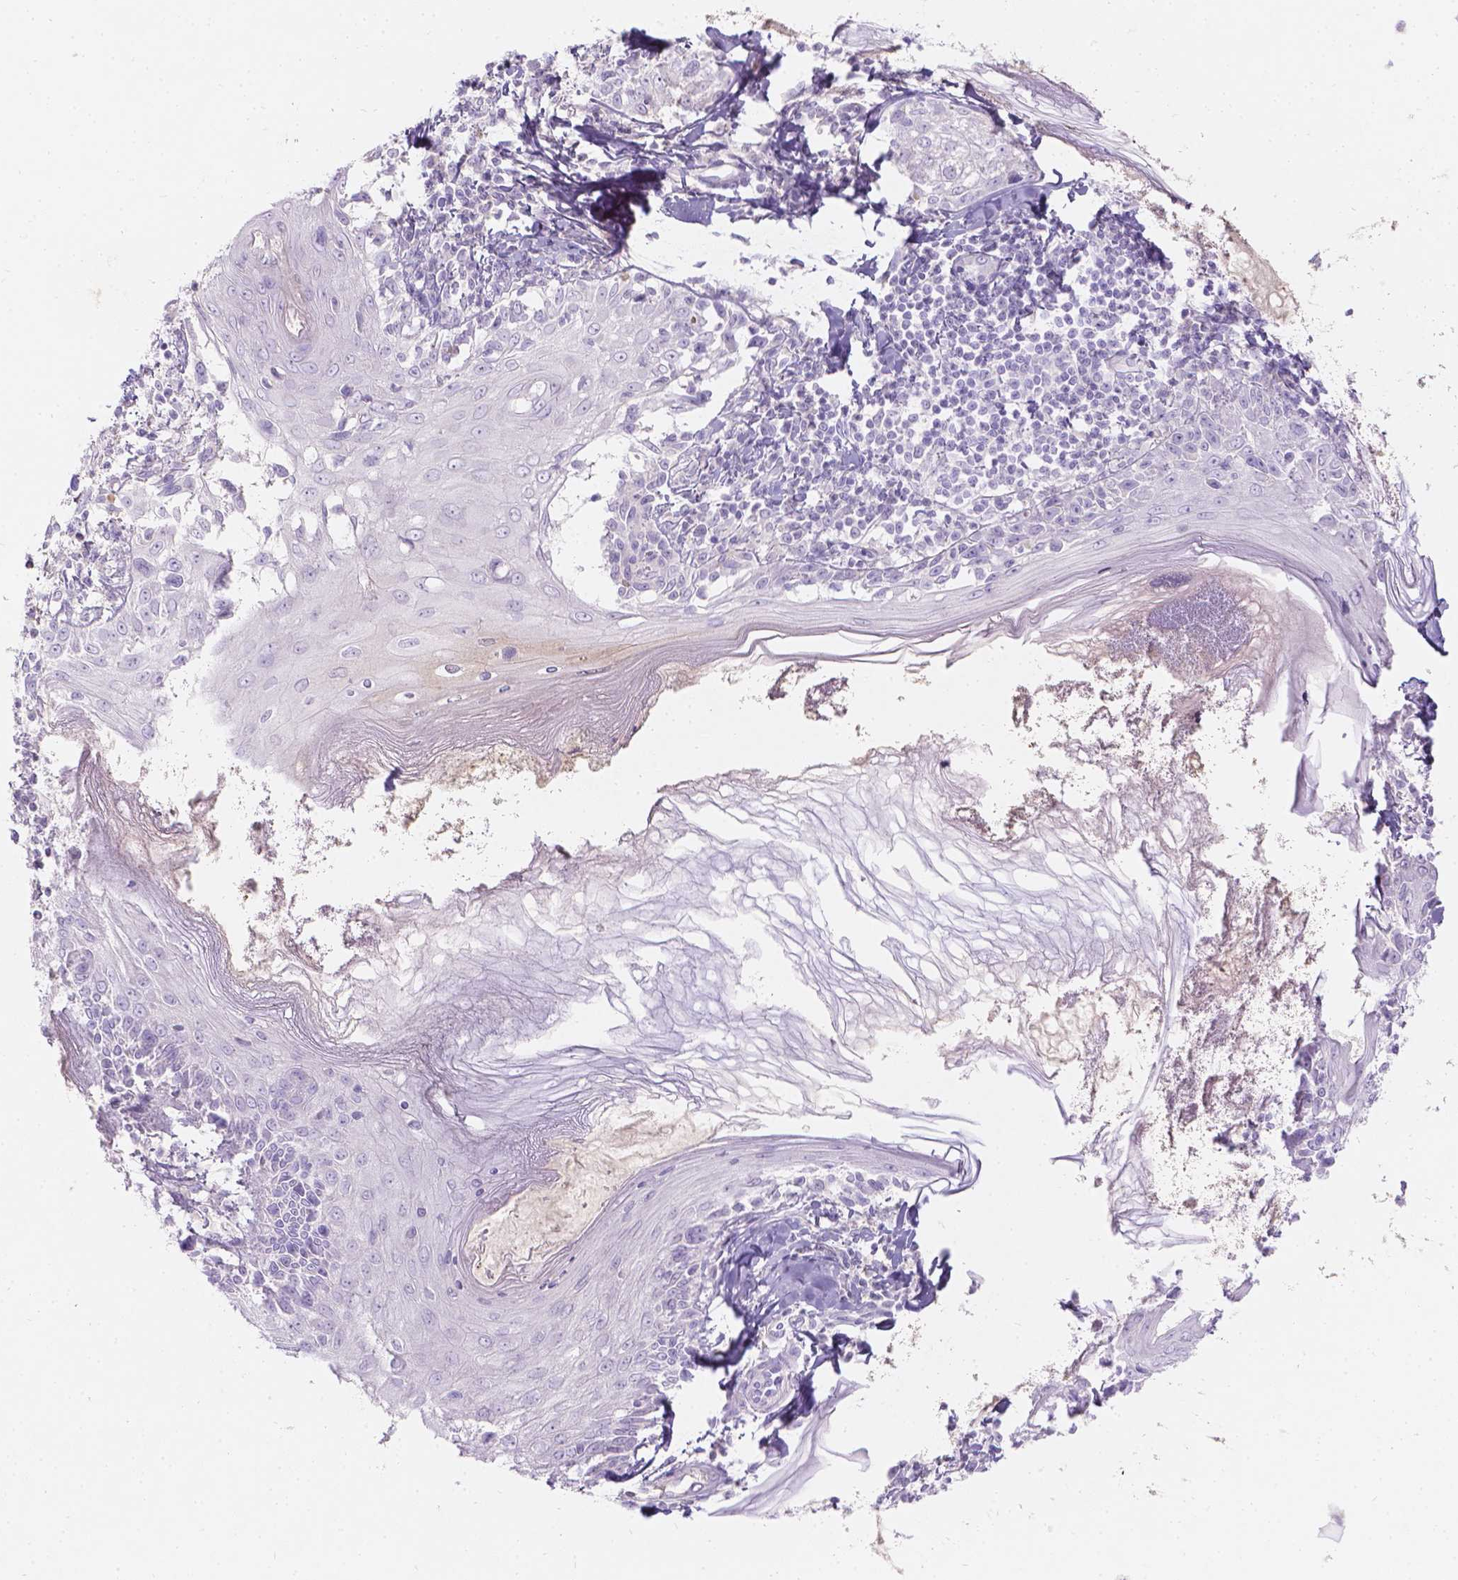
{"staining": {"intensity": "negative", "quantity": "none", "location": "none"}, "tissue": "melanoma", "cell_type": "Tumor cells", "image_type": "cancer", "snomed": [{"axis": "morphology", "description": "Malignant melanoma, NOS"}, {"axis": "topography", "description": "Skin"}], "caption": "The image demonstrates no staining of tumor cells in malignant melanoma. (DAB (3,3'-diaminobenzidine) immunohistochemistry visualized using brightfield microscopy, high magnification).", "gene": "GAL3ST2", "patient": {"sex": "female", "age": 86}}